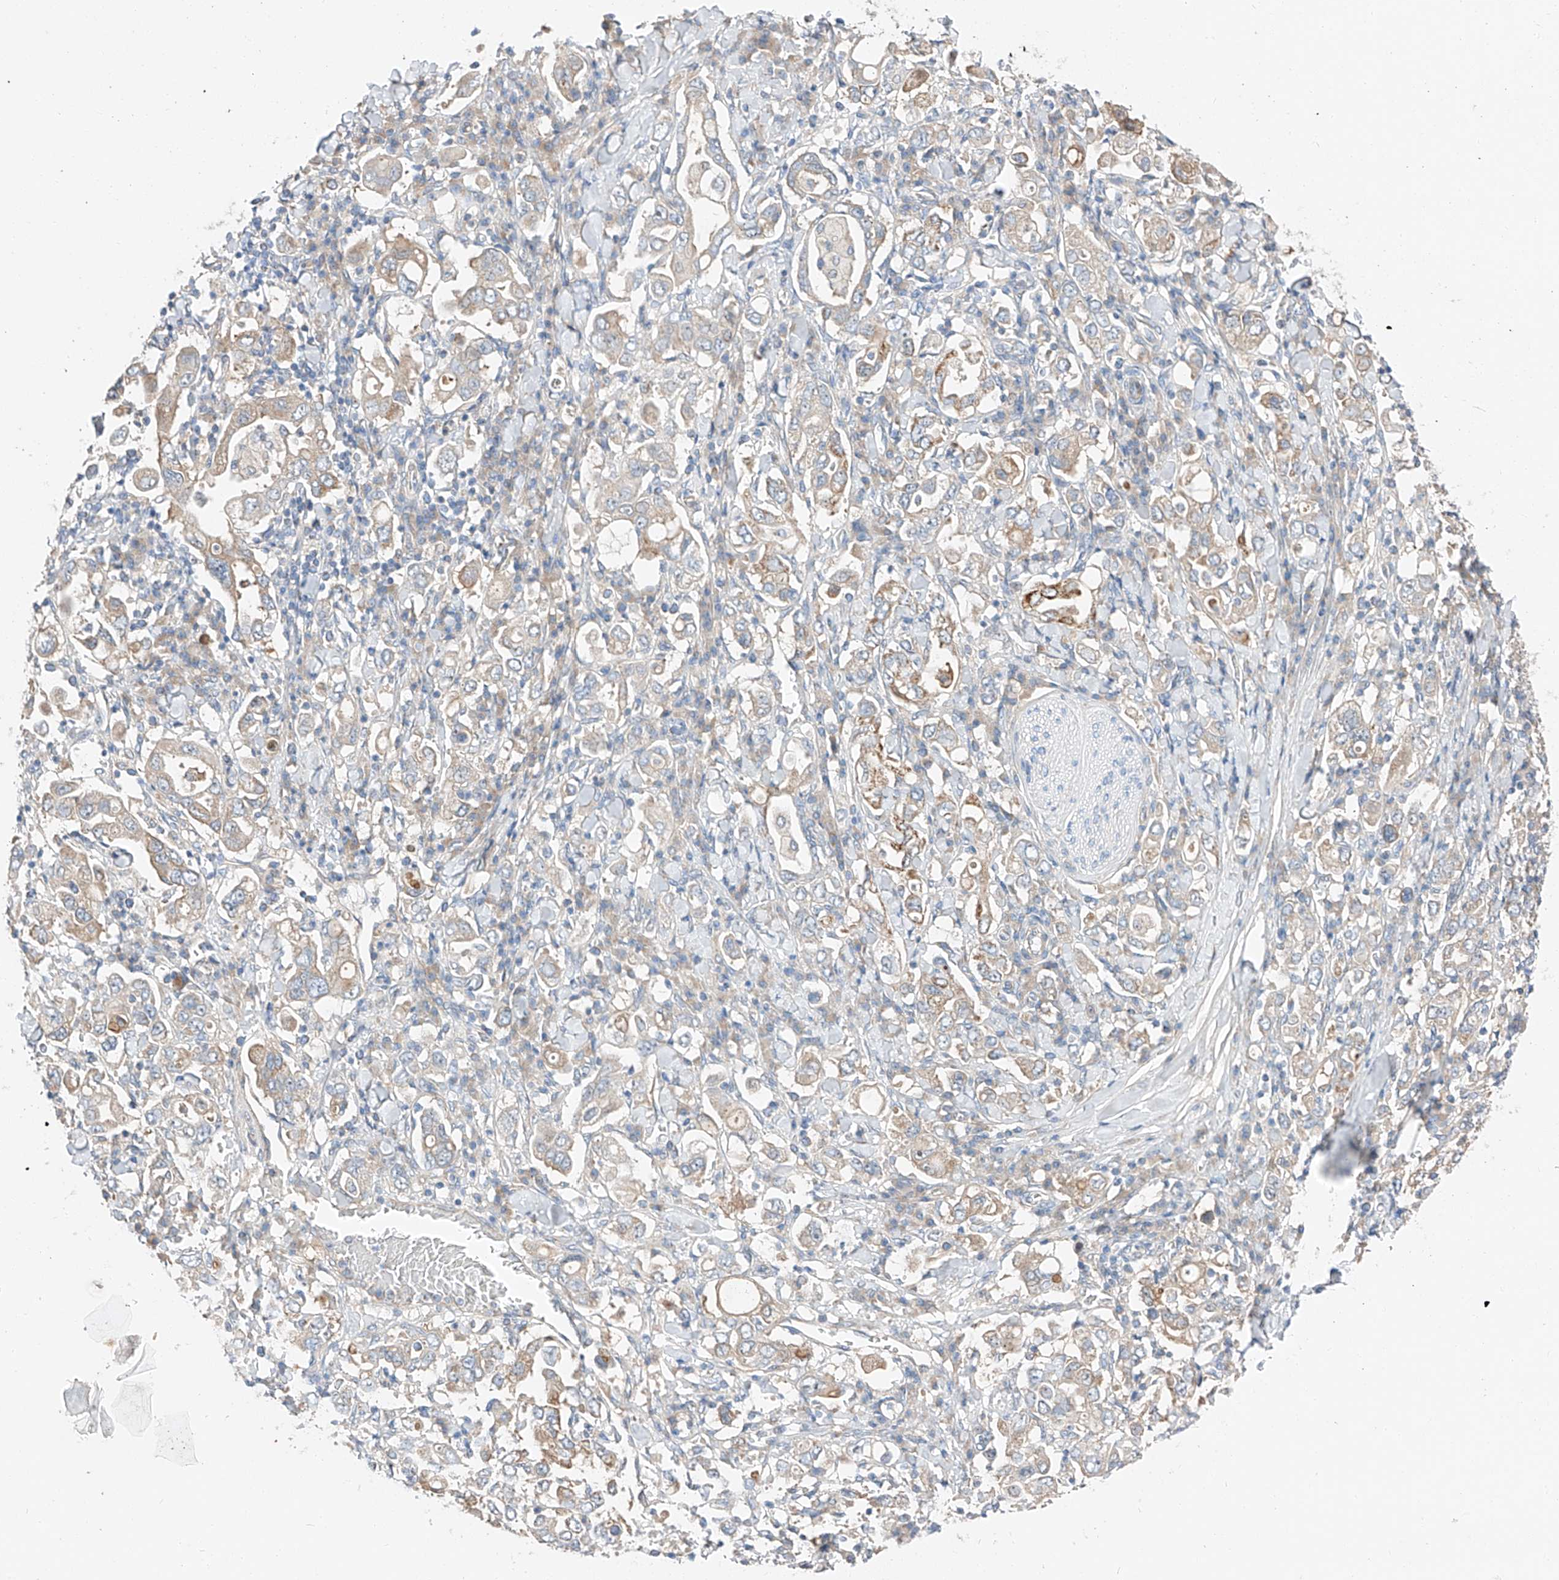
{"staining": {"intensity": "moderate", "quantity": "25%-75%", "location": "cytoplasmic/membranous"}, "tissue": "stomach cancer", "cell_type": "Tumor cells", "image_type": "cancer", "snomed": [{"axis": "morphology", "description": "Adenocarcinoma, NOS"}, {"axis": "topography", "description": "Stomach, upper"}], "caption": "The image exhibits staining of stomach adenocarcinoma, revealing moderate cytoplasmic/membranous protein expression (brown color) within tumor cells. (IHC, brightfield microscopy, high magnification).", "gene": "RUSC1", "patient": {"sex": "male", "age": 62}}